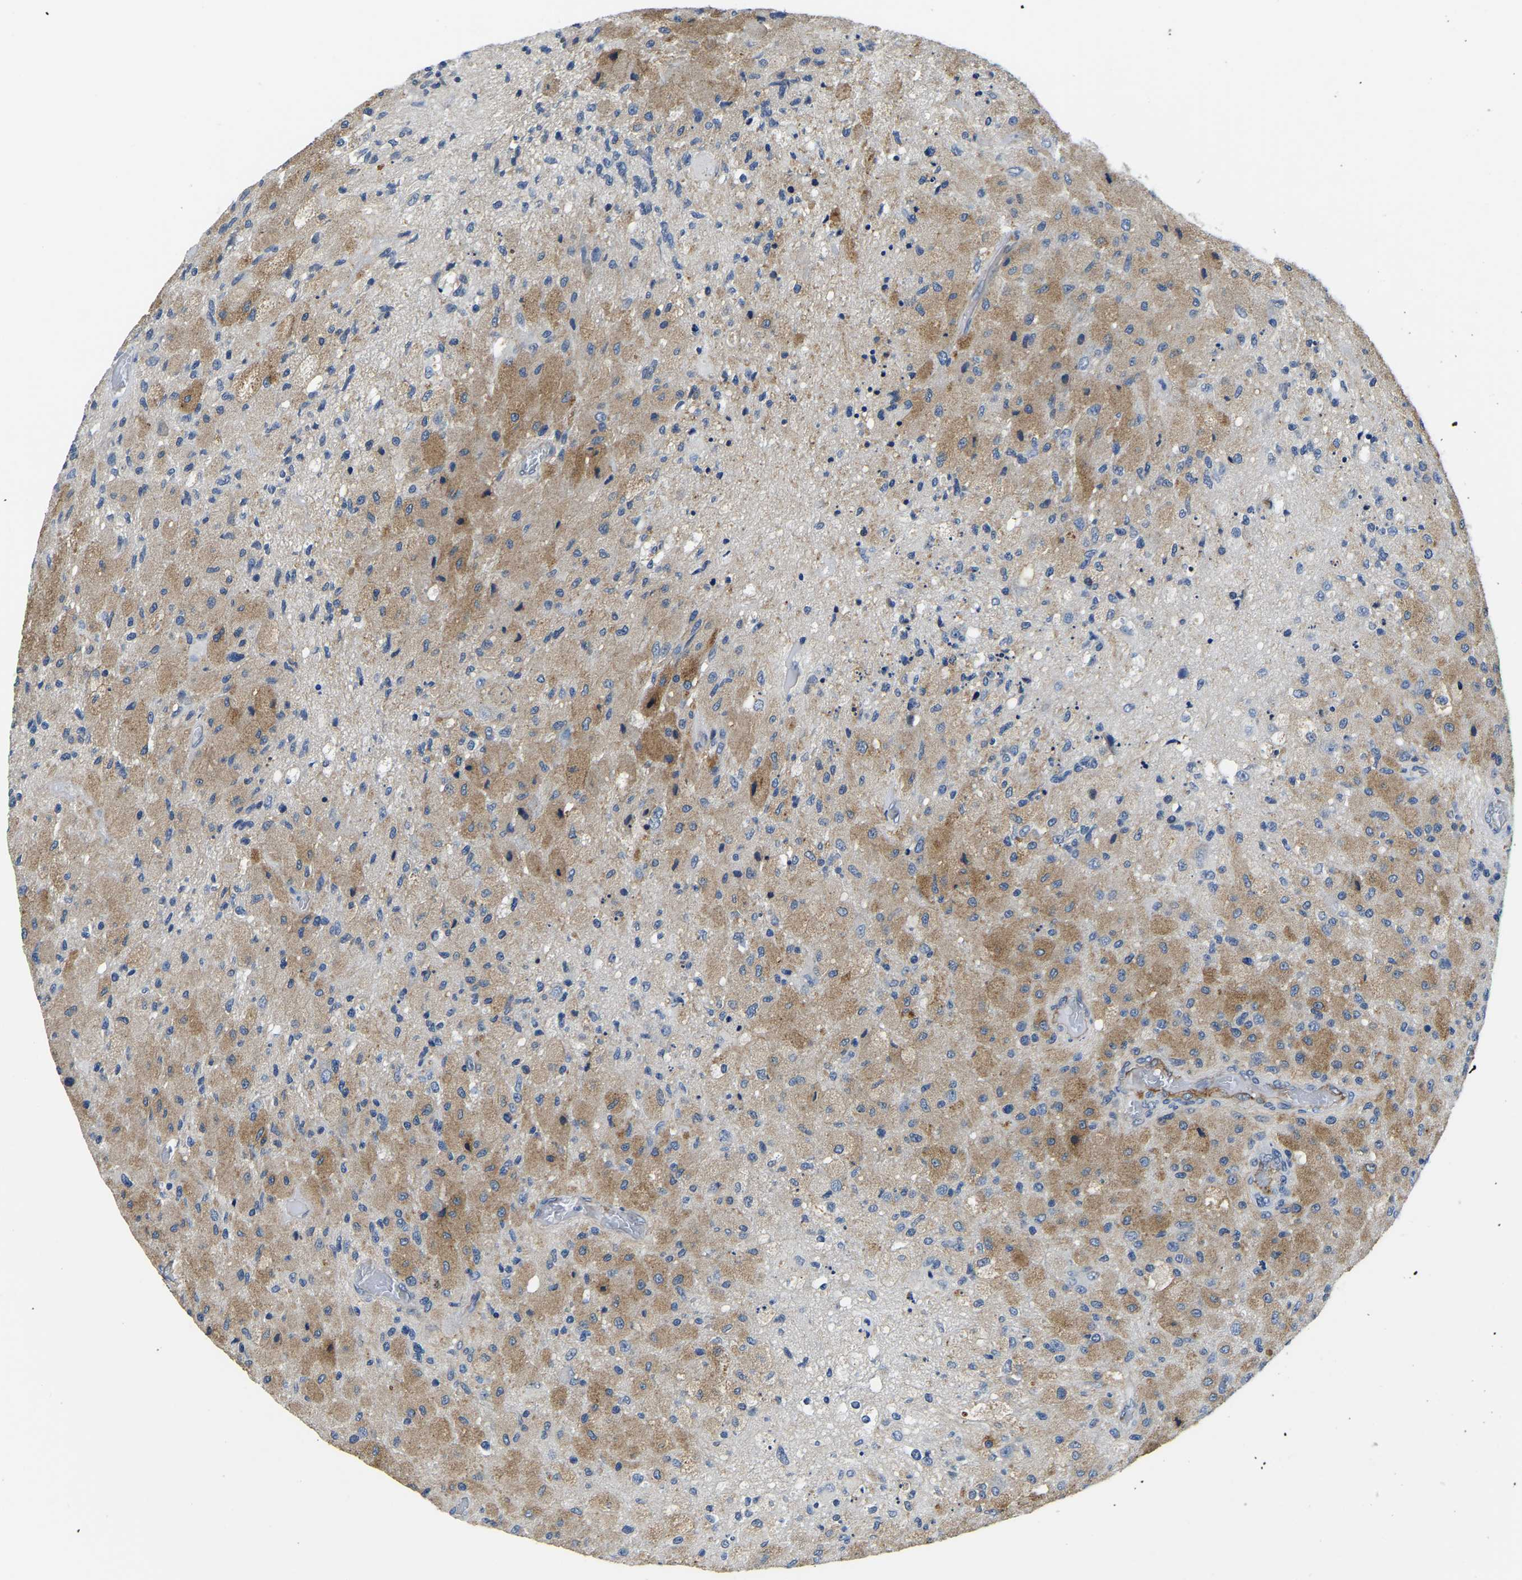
{"staining": {"intensity": "moderate", "quantity": "25%-75%", "location": "cytoplasmic/membranous"}, "tissue": "glioma", "cell_type": "Tumor cells", "image_type": "cancer", "snomed": [{"axis": "morphology", "description": "Normal tissue, NOS"}, {"axis": "morphology", "description": "Glioma, malignant, High grade"}, {"axis": "topography", "description": "Cerebral cortex"}], "caption": "Human glioma stained for a protein (brown) exhibits moderate cytoplasmic/membranous positive expression in approximately 25%-75% of tumor cells.", "gene": "ITGA2", "patient": {"sex": "male", "age": 77}}